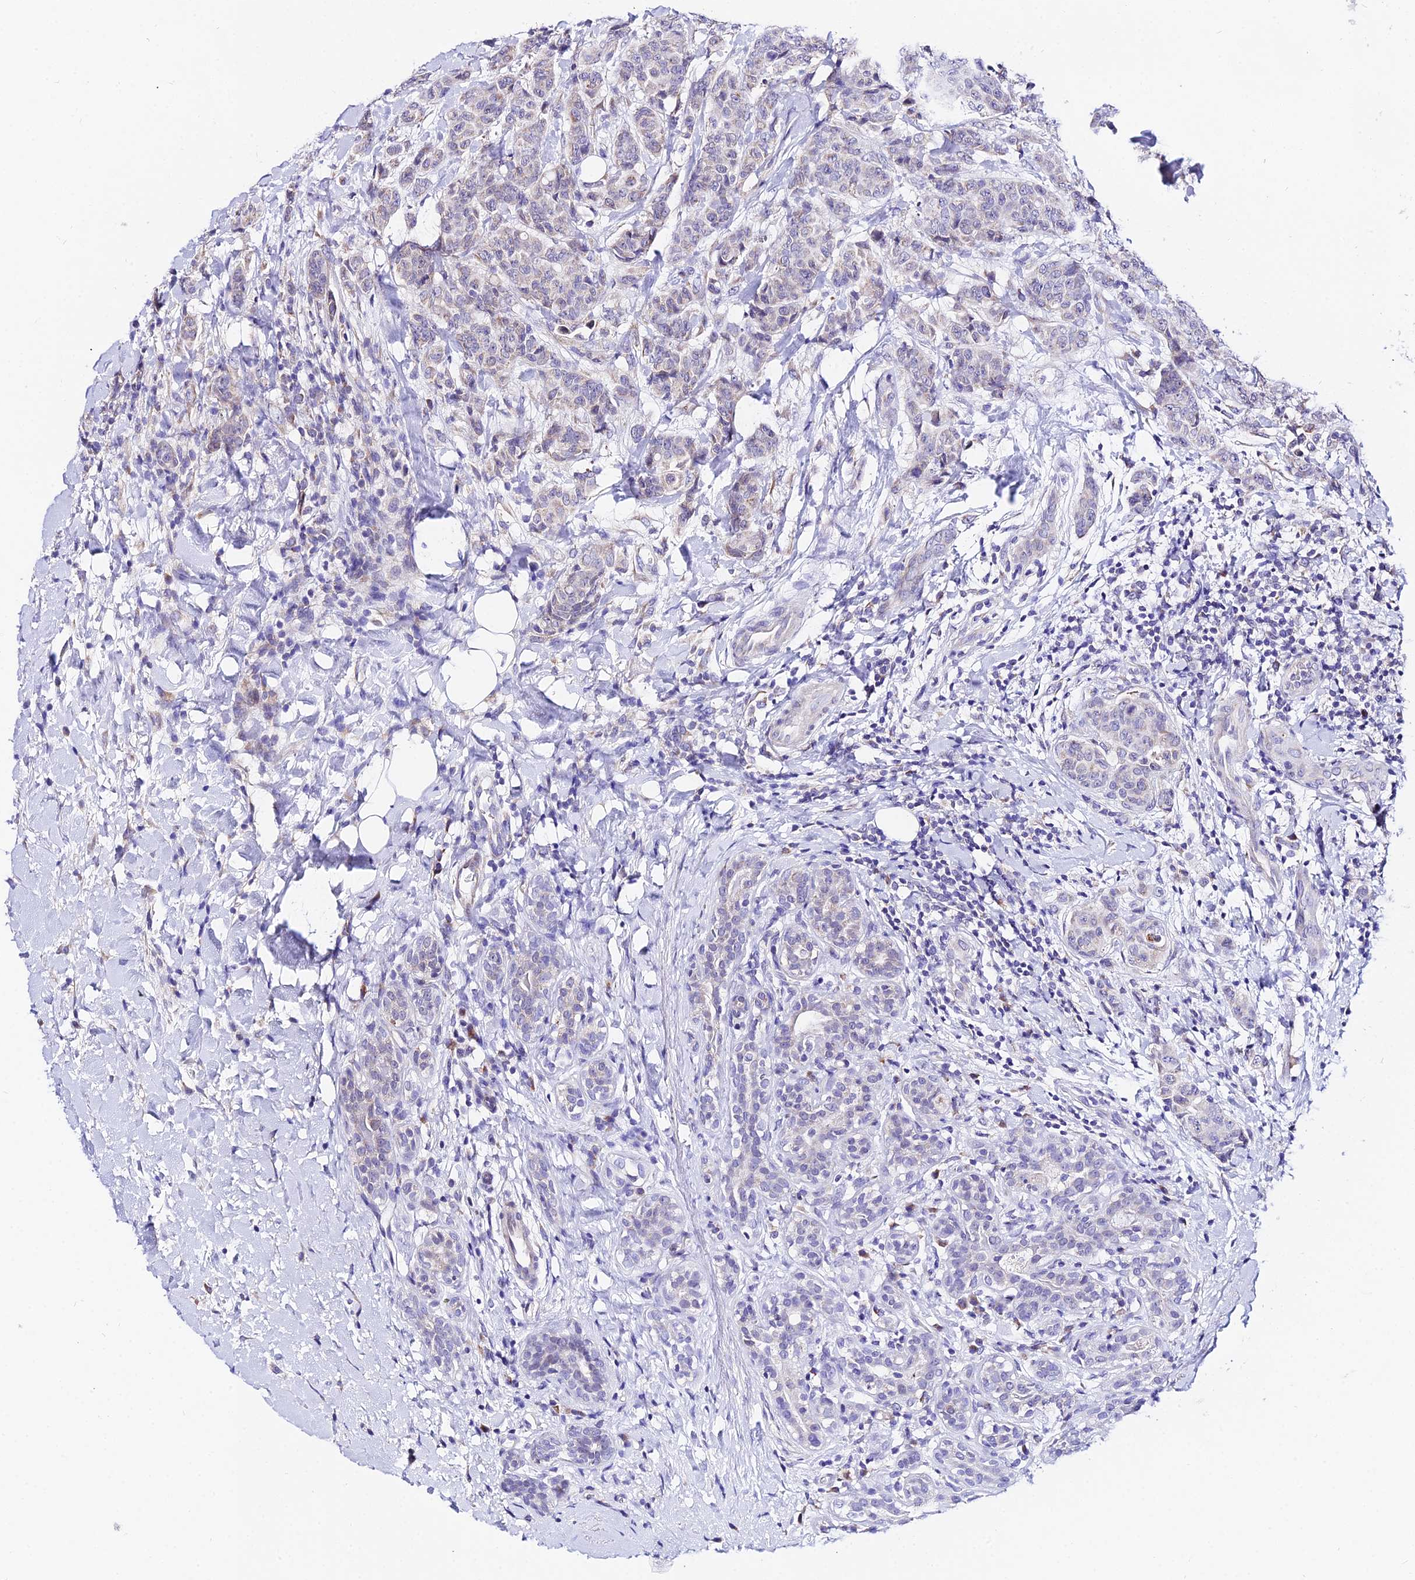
{"staining": {"intensity": "moderate", "quantity": "<25%", "location": "cytoplasmic/membranous"}, "tissue": "breast cancer", "cell_type": "Tumor cells", "image_type": "cancer", "snomed": [{"axis": "morphology", "description": "Duct carcinoma"}, {"axis": "topography", "description": "Breast"}], "caption": "Tumor cells exhibit moderate cytoplasmic/membranous expression in about <25% of cells in breast cancer.", "gene": "ATP5PB", "patient": {"sex": "female", "age": 40}}